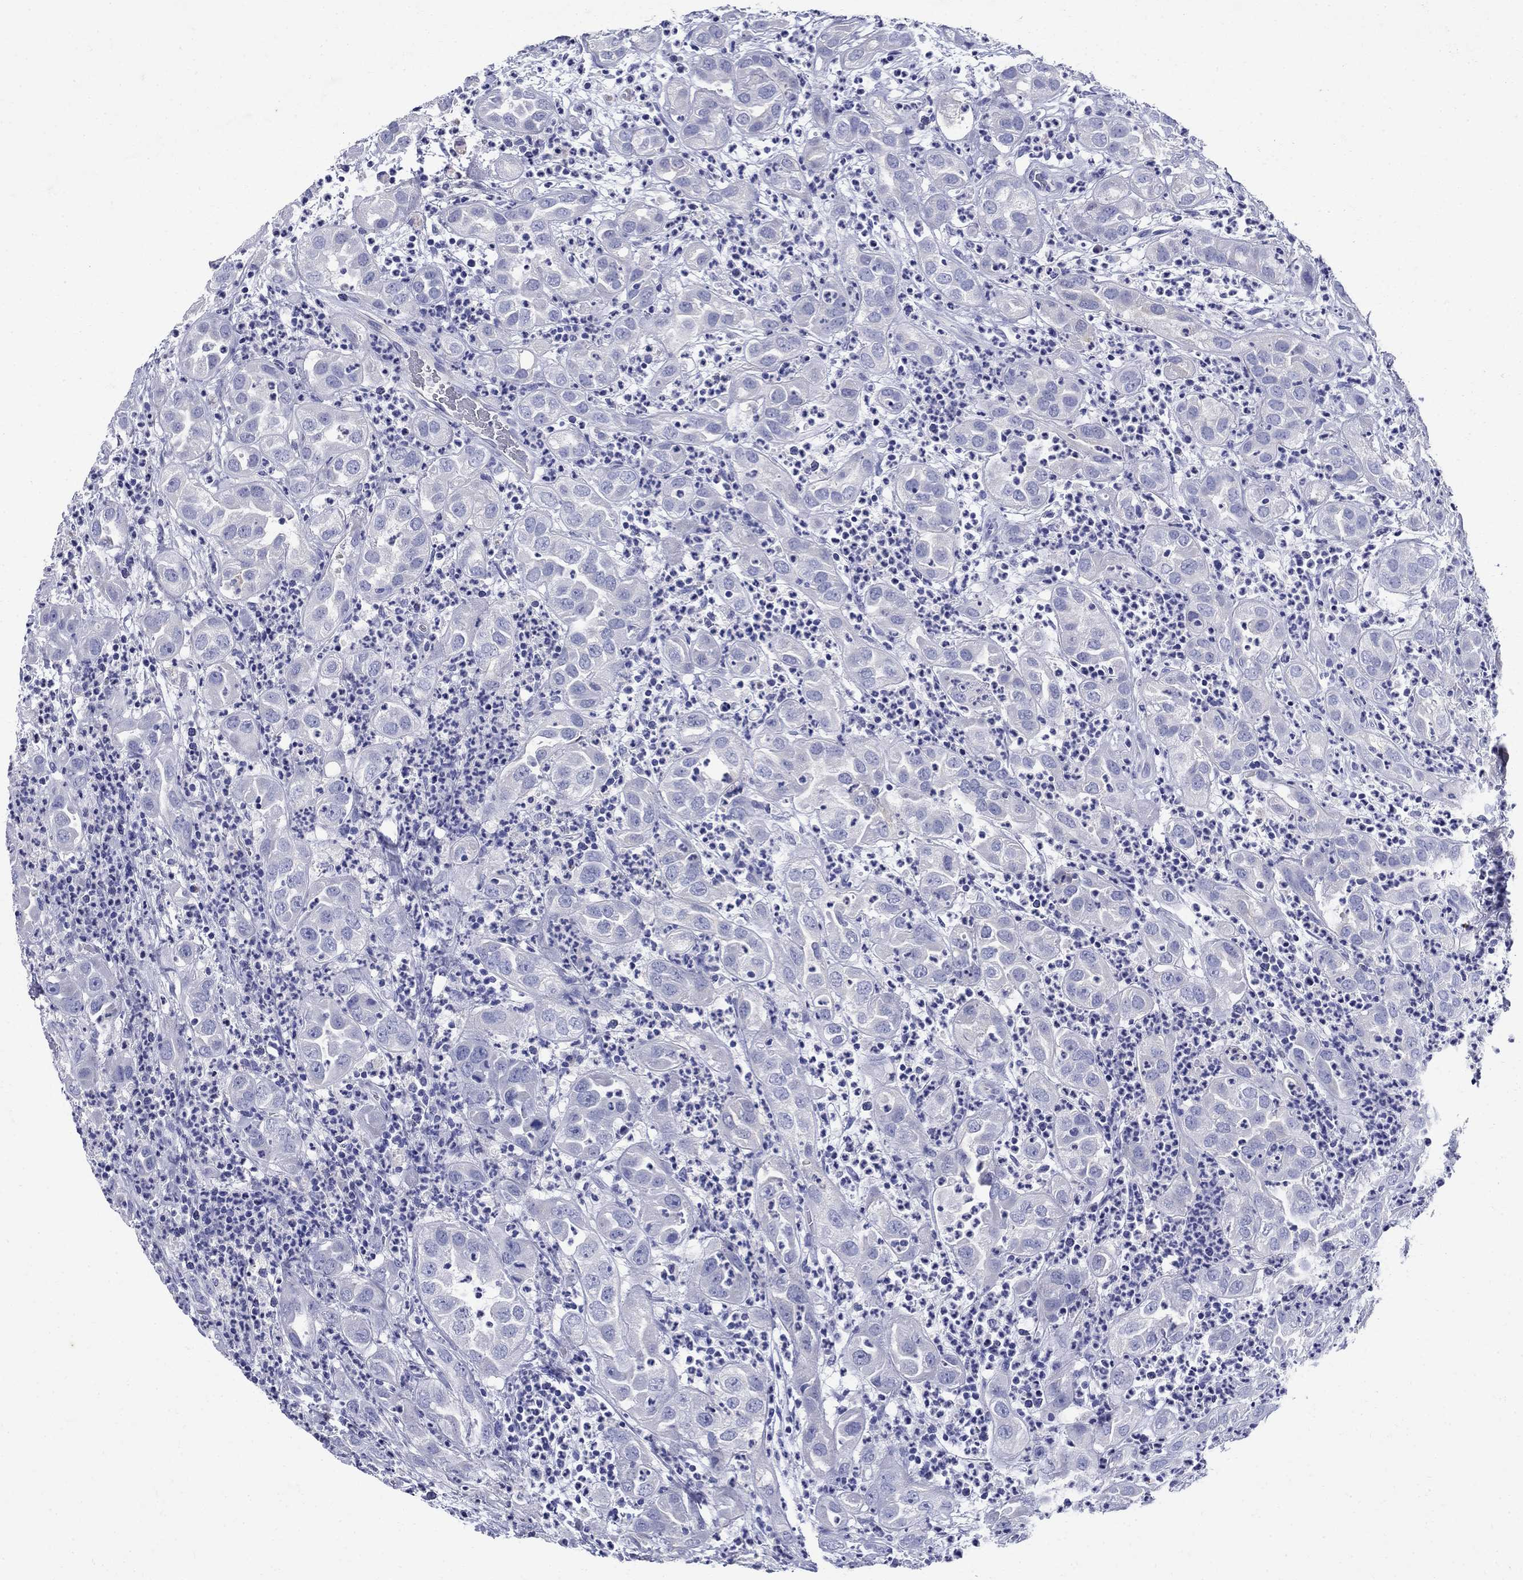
{"staining": {"intensity": "negative", "quantity": "none", "location": "none"}, "tissue": "urothelial cancer", "cell_type": "Tumor cells", "image_type": "cancer", "snomed": [{"axis": "morphology", "description": "Urothelial carcinoma, High grade"}, {"axis": "topography", "description": "Urinary bladder"}], "caption": "There is no significant expression in tumor cells of high-grade urothelial carcinoma. The staining was performed using DAB to visualize the protein expression in brown, while the nuclei were stained in blue with hematoxylin (Magnification: 20x).", "gene": "CD1A", "patient": {"sex": "female", "age": 41}}